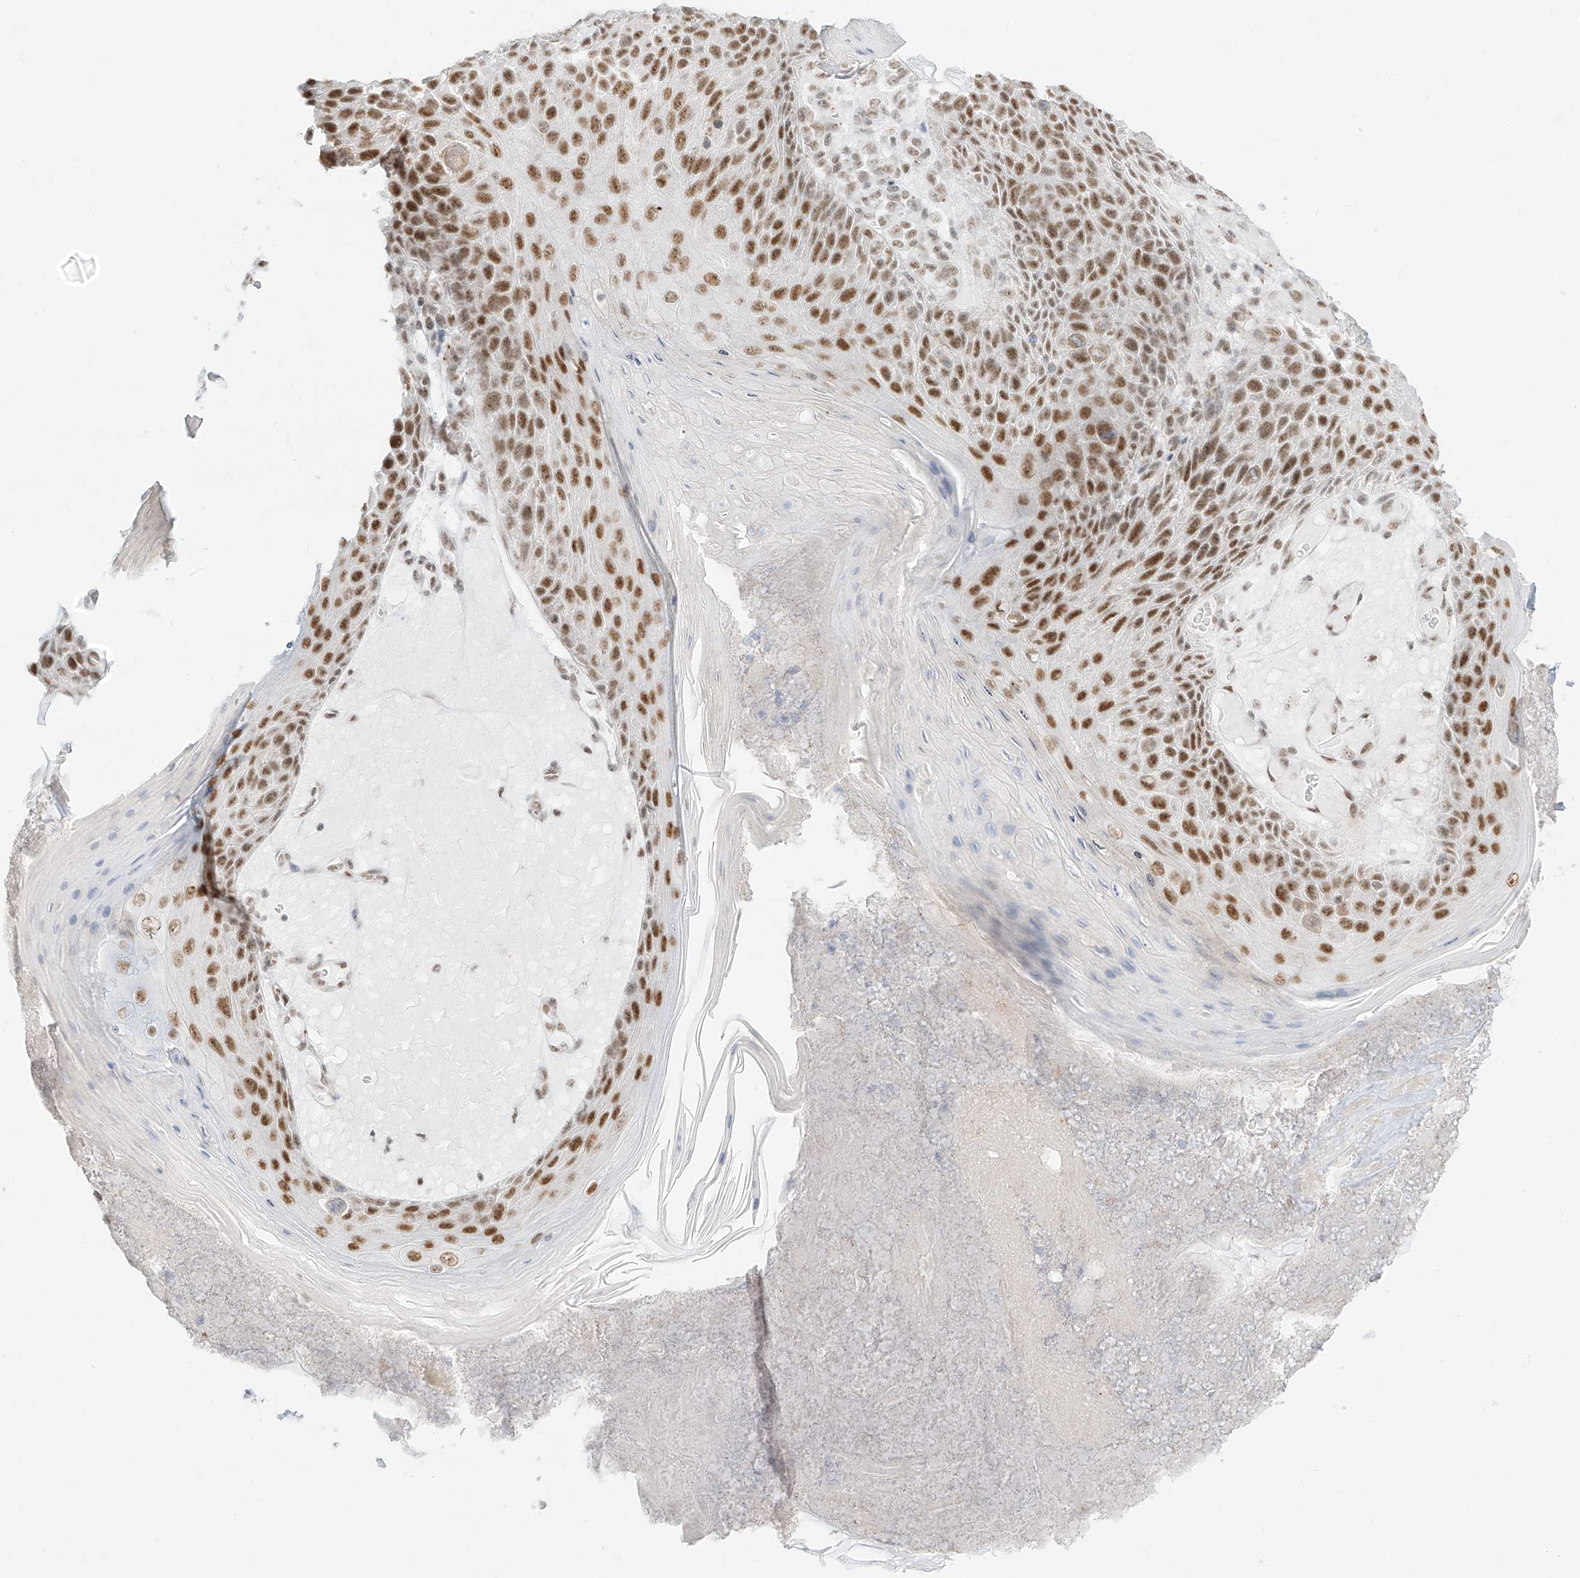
{"staining": {"intensity": "moderate", "quantity": ">75%", "location": "nuclear"}, "tissue": "skin cancer", "cell_type": "Tumor cells", "image_type": "cancer", "snomed": [{"axis": "morphology", "description": "Squamous cell carcinoma, NOS"}, {"axis": "topography", "description": "Skin"}], "caption": "Protein expression by immunohistochemistry (IHC) shows moderate nuclear staining in about >75% of tumor cells in skin cancer. (Stains: DAB (3,3'-diaminobenzidine) in brown, nuclei in blue, Microscopy: brightfield microscopy at high magnification).", "gene": "SUPT5H", "patient": {"sex": "female", "age": 88}}